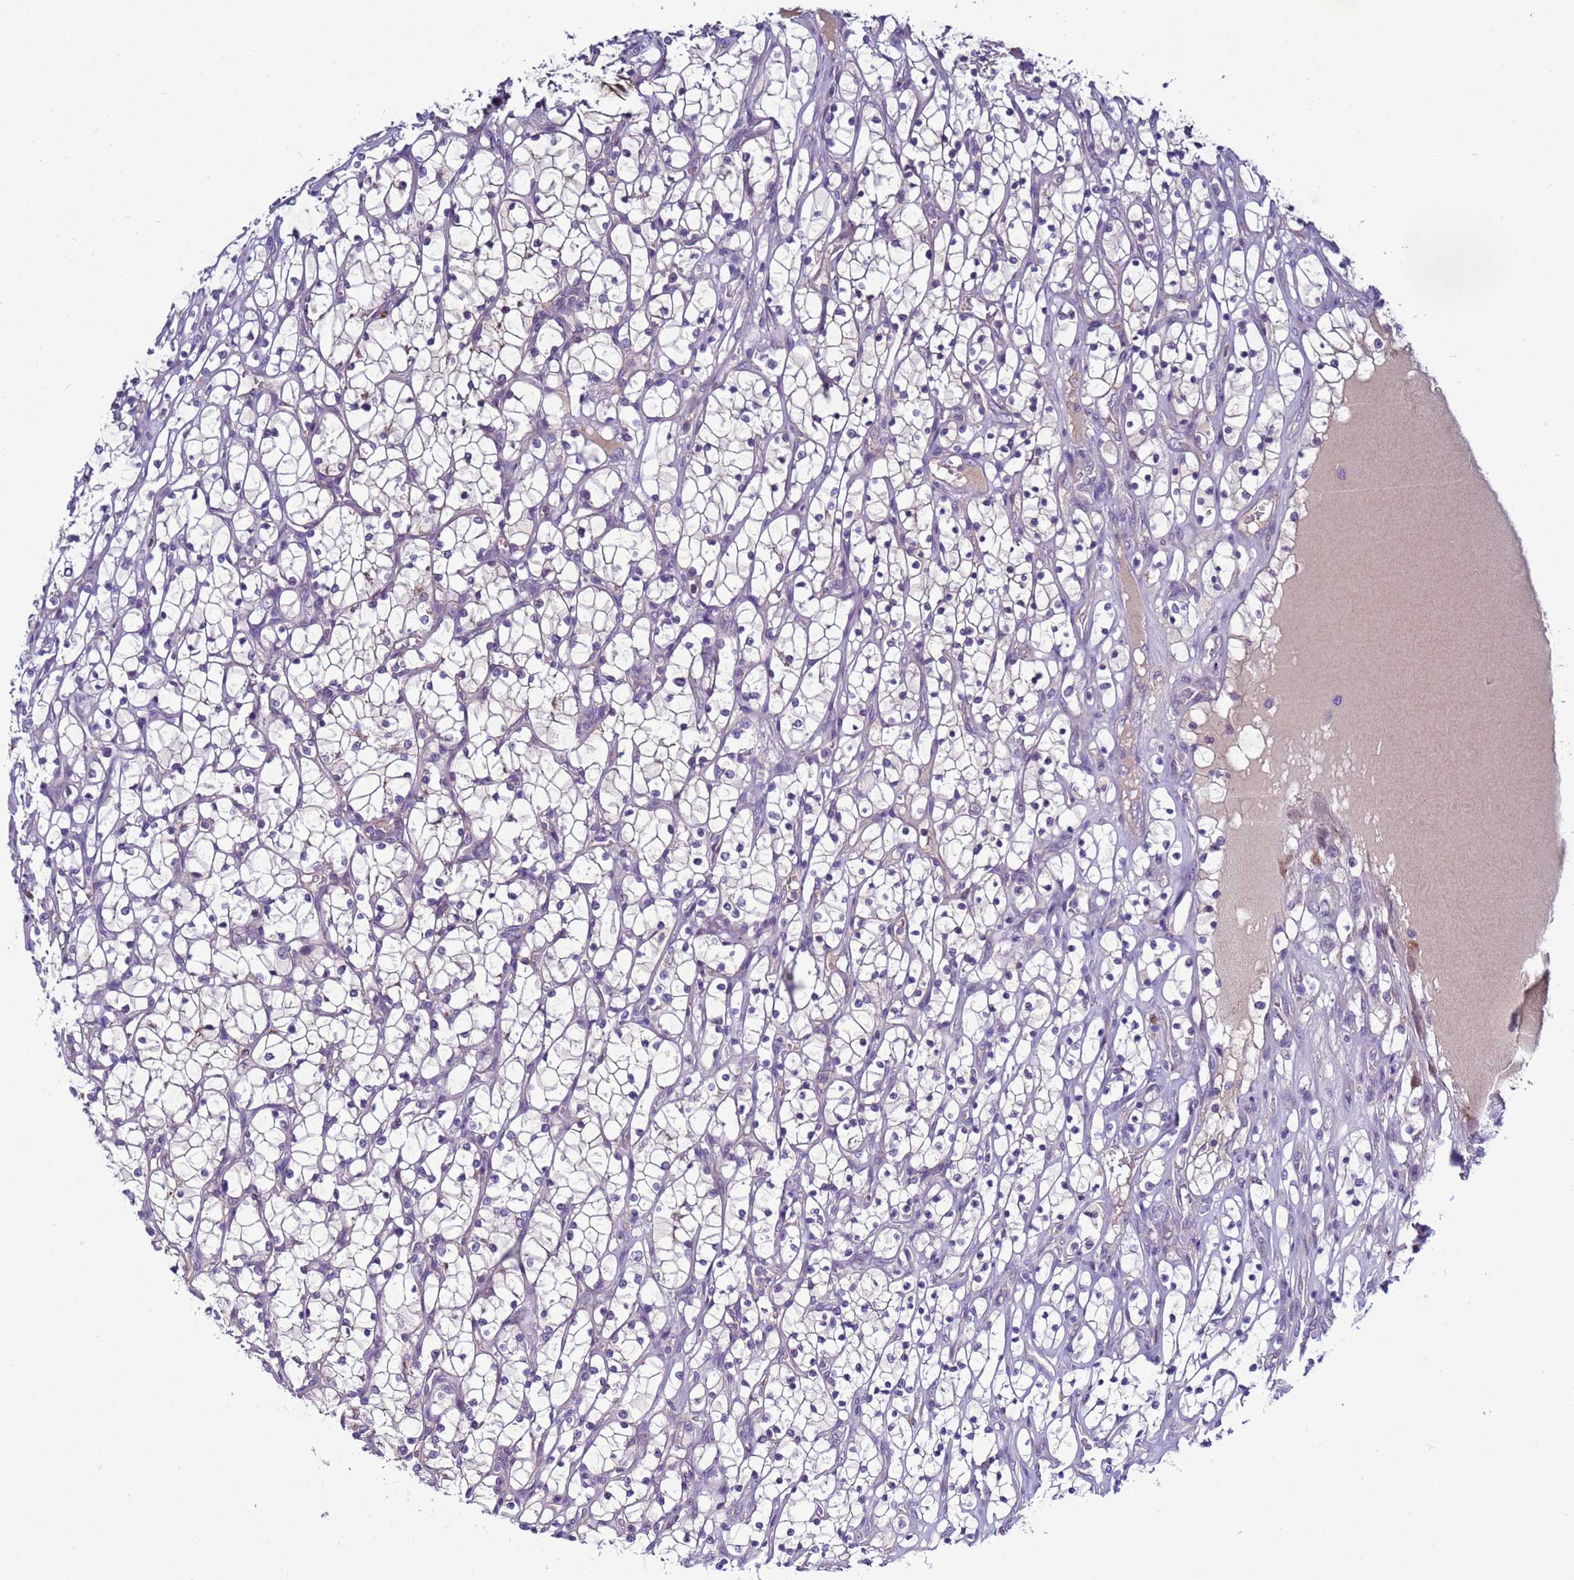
{"staining": {"intensity": "weak", "quantity": "<25%", "location": "cytoplasmic/membranous"}, "tissue": "renal cancer", "cell_type": "Tumor cells", "image_type": "cancer", "snomed": [{"axis": "morphology", "description": "Adenocarcinoma, NOS"}, {"axis": "topography", "description": "Kidney"}], "caption": "Photomicrograph shows no protein positivity in tumor cells of adenocarcinoma (renal) tissue.", "gene": "NAT2", "patient": {"sex": "female", "age": 69}}